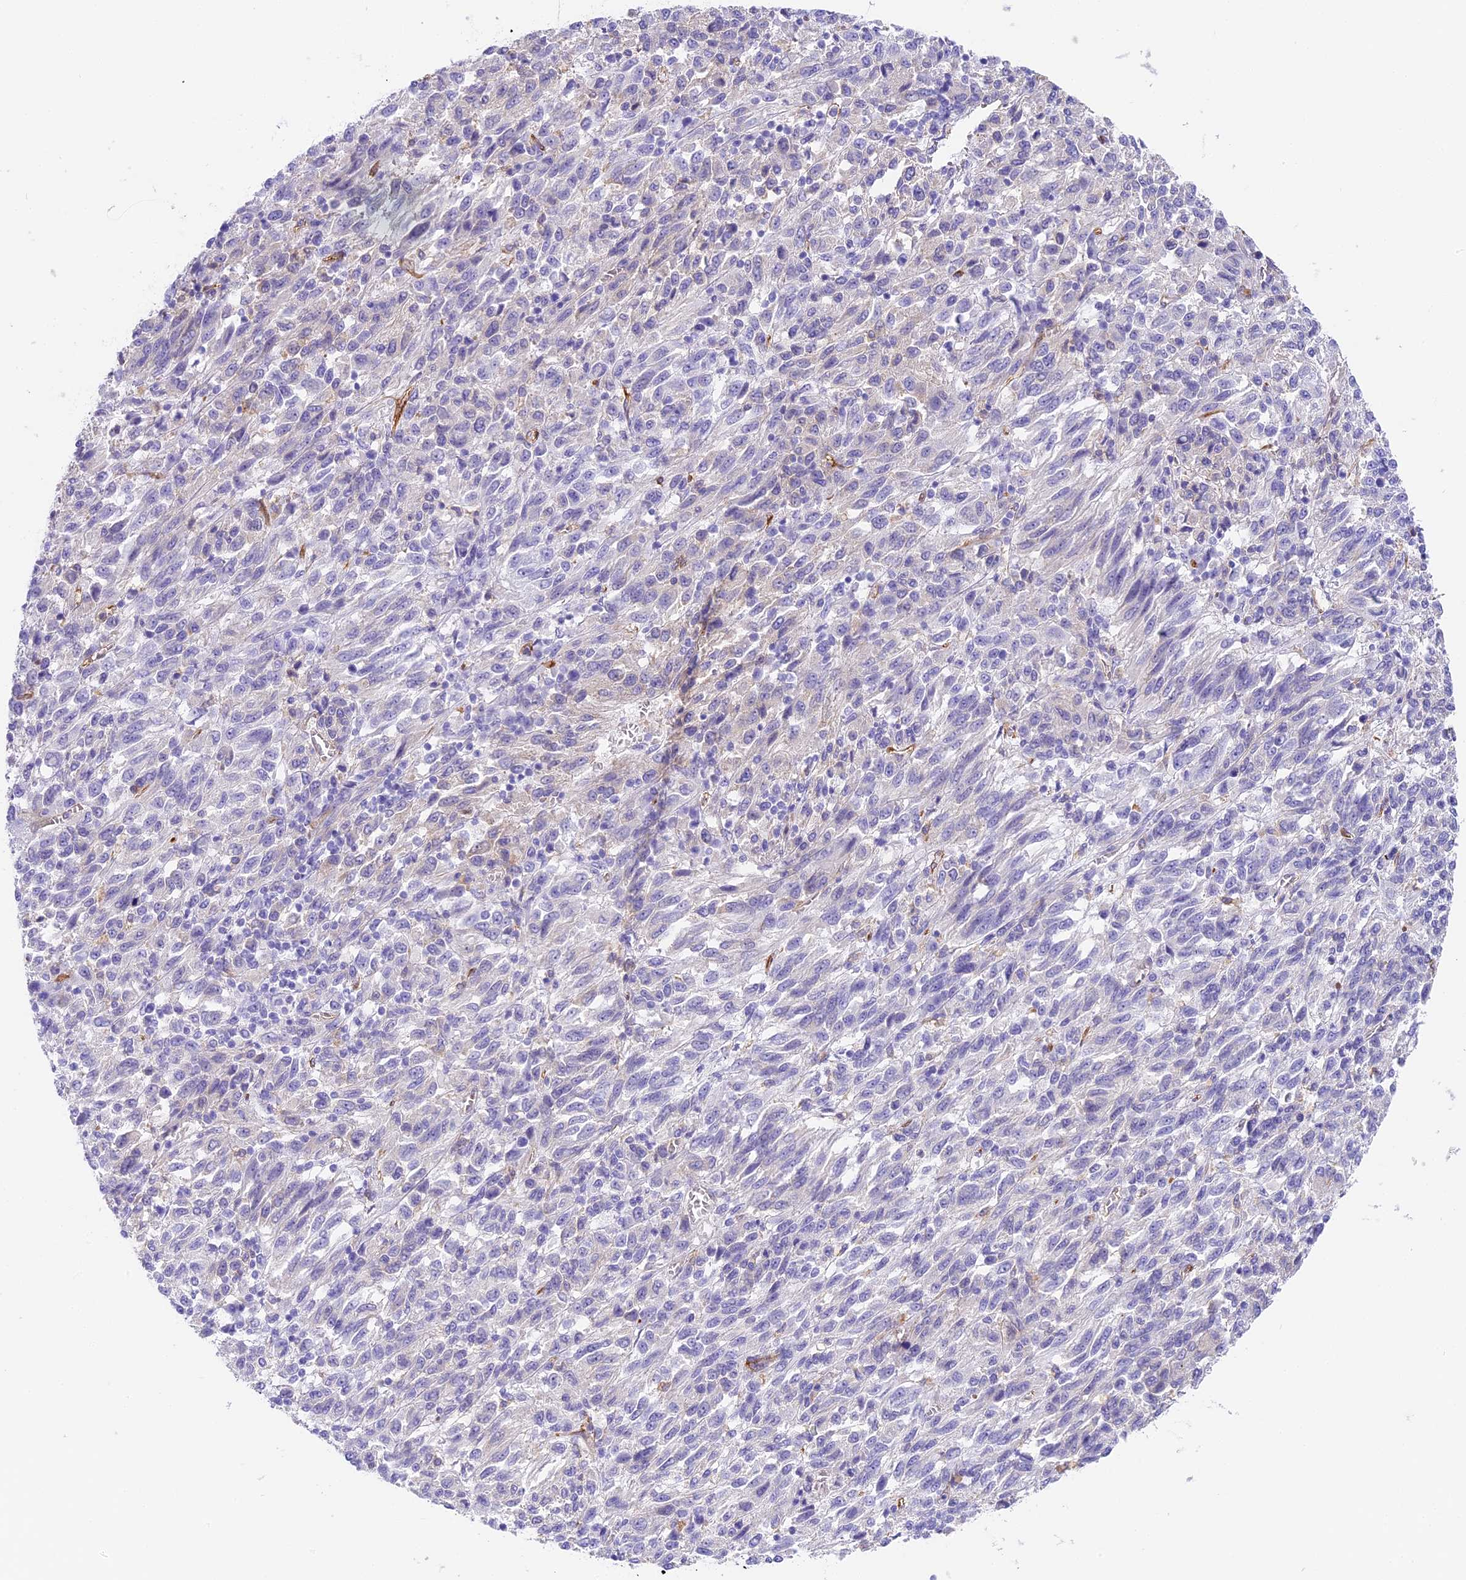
{"staining": {"intensity": "negative", "quantity": "none", "location": "none"}, "tissue": "melanoma", "cell_type": "Tumor cells", "image_type": "cancer", "snomed": [{"axis": "morphology", "description": "Malignant melanoma, Metastatic site"}, {"axis": "topography", "description": "Lung"}], "caption": "Photomicrograph shows no protein staining in tumor cells of melanoma tissue.", "gene": "HOMER3", "patient": {"sex": "male", "age": 64}}